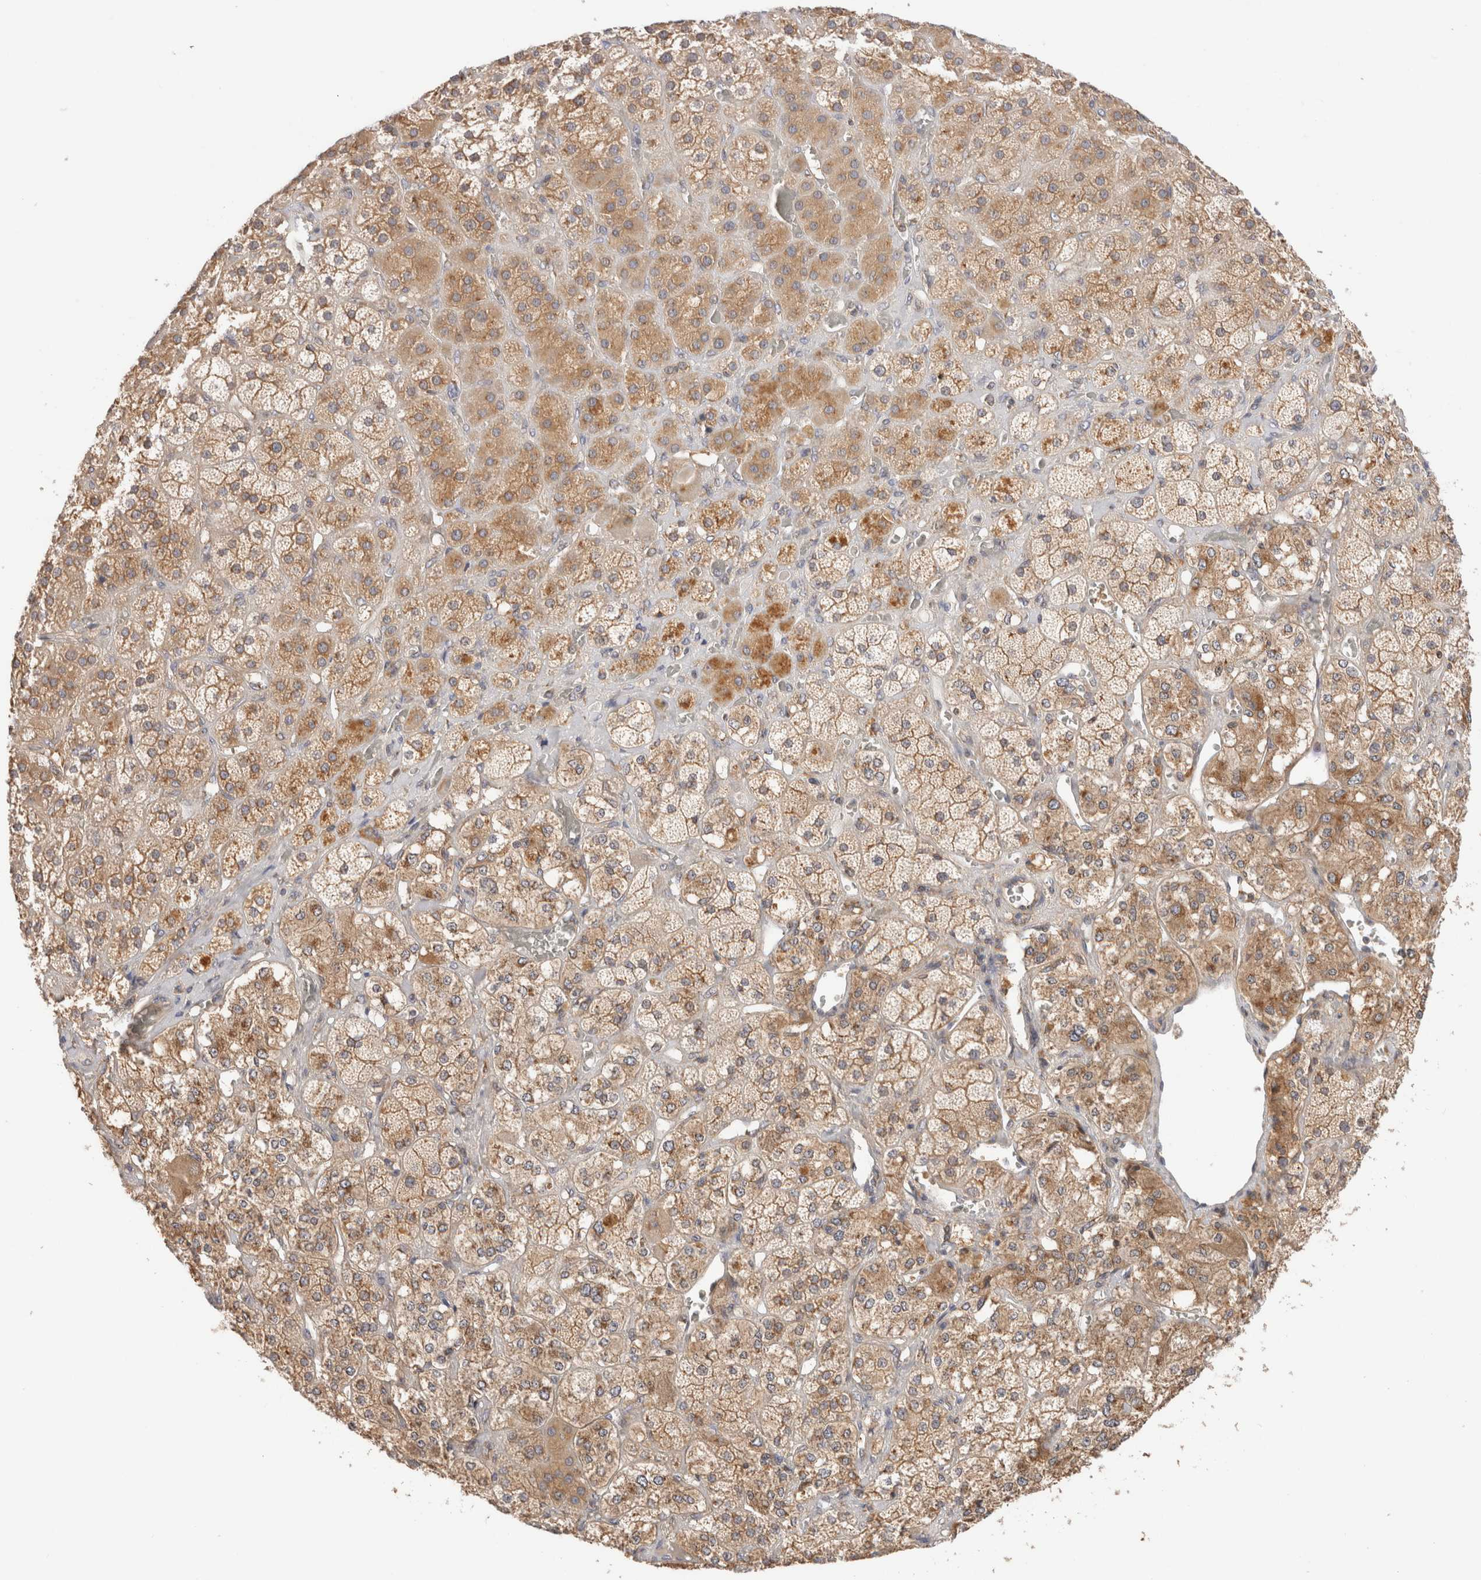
{"staining": {"intensity": "moderate", "quantity": ">75%", "location": "cytoplasmic/membranous"}, "tissue": "adrenal gland", "cell_type": "Glandular cells", "image_type": "normal", "snomed": [{"axis": "morphology", "description": "Normal tissue, NOS"}, {"axis": "topography", "description": "Adrenal gland"}], "caption": "Protein expression analysis of normal human adrenal gland reveals moderate cytoplasmic/membranous expression in about >75% of glandular cells.", "gene": "RABEP1", "patient": {"sex": "male", "age": 57}}